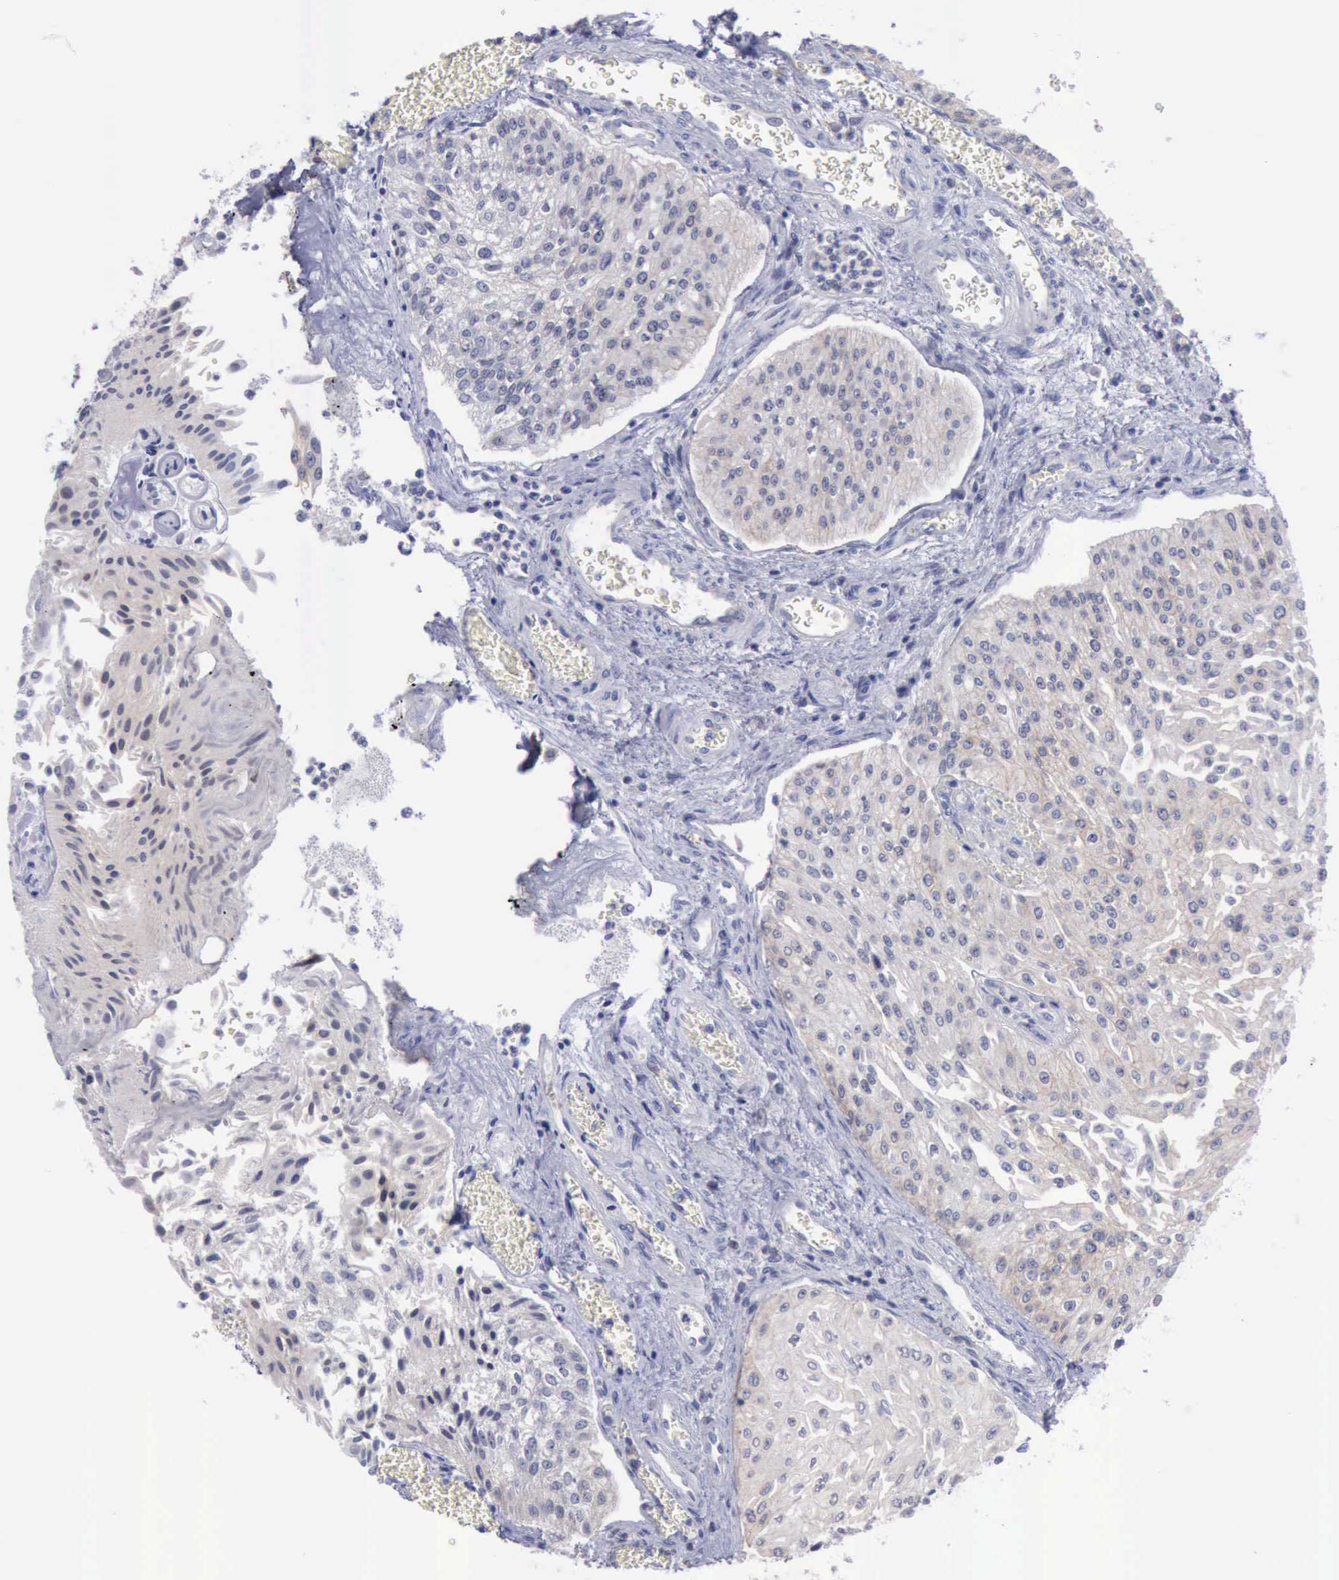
{"staining": {"intensity": "negative", "quantity": "none", "location": "none"}, "tissue": "urothelial cancer", "cell_type": "Tumor cells", "image_type": "cancer", "snomed": [{"axis": "morphology", "description": "Urothelial carcinoma, Low grade"}, {"axis": "topography", "description": "Urinary bladder"}], "caption": "Tumor cells are negative for protein expression in human low-grade urothelial carcinoma.", "gene": "SATB2", "patient": {"sex": "male", "age": 86}}